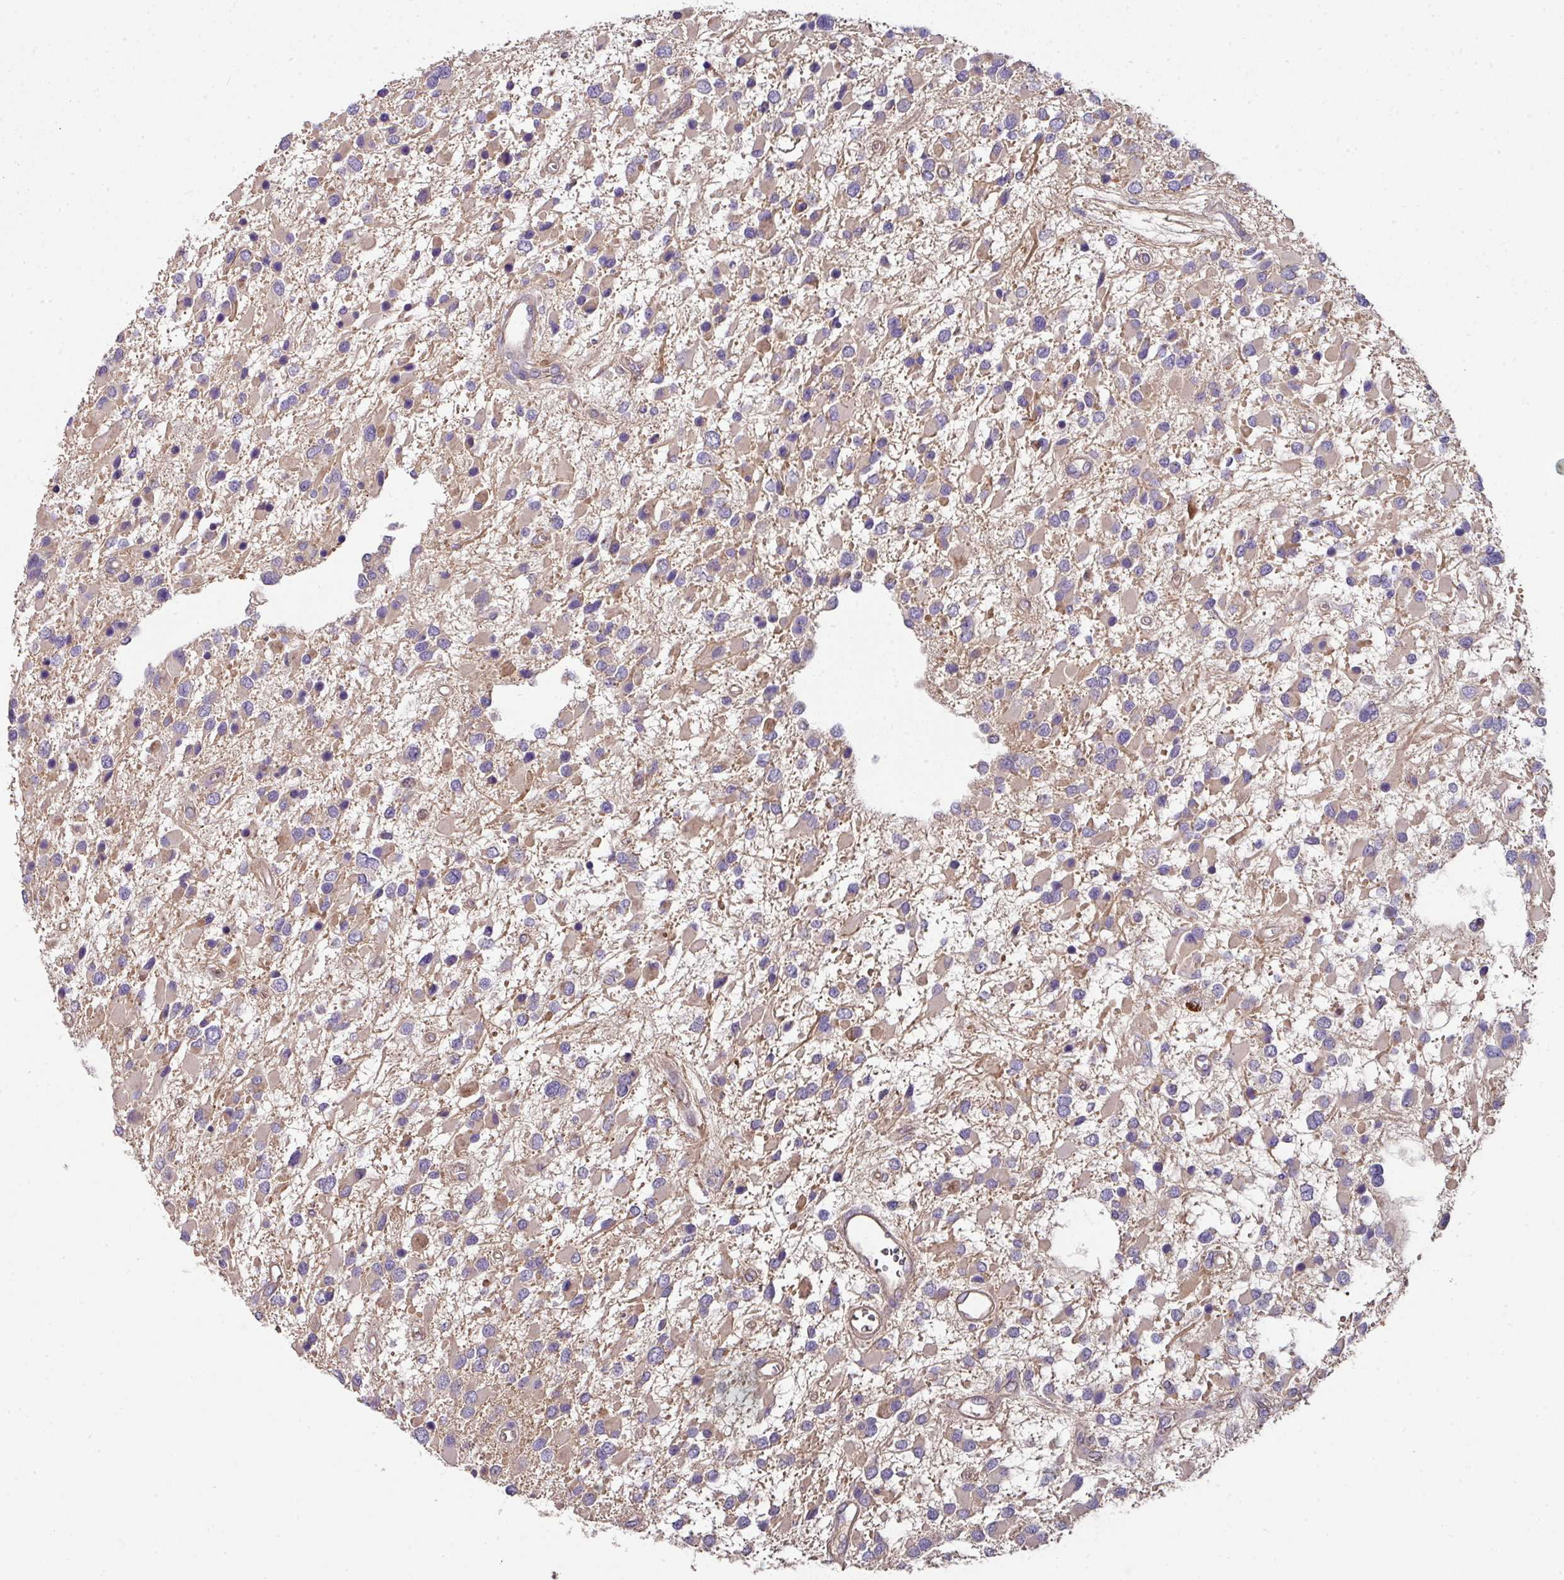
{"staining": {"intensity": "weak", "quantity": "<25%", "location": "cytoplasmic/membranous"}, "tissue": "glioma", "cell_type": "Tumor cells", "image_type": "cancer", "snomed": [{"axis": "morphology", "description": "Glioma, malignant, High grade"}, {"axis": "topography", "description": "Brain"}], "caption": "Immunohistochemistry (IHC) histopathology image of human malignant glioma (high-grade) stained for a protein (brown), which displays no expression in tumor cells. The staining is performed using DAB brown chromogen with nuclei counter-stained in using hematoxylin.", "gene": "C4orf48", "patient": {"sex": "male", "age": 53}}